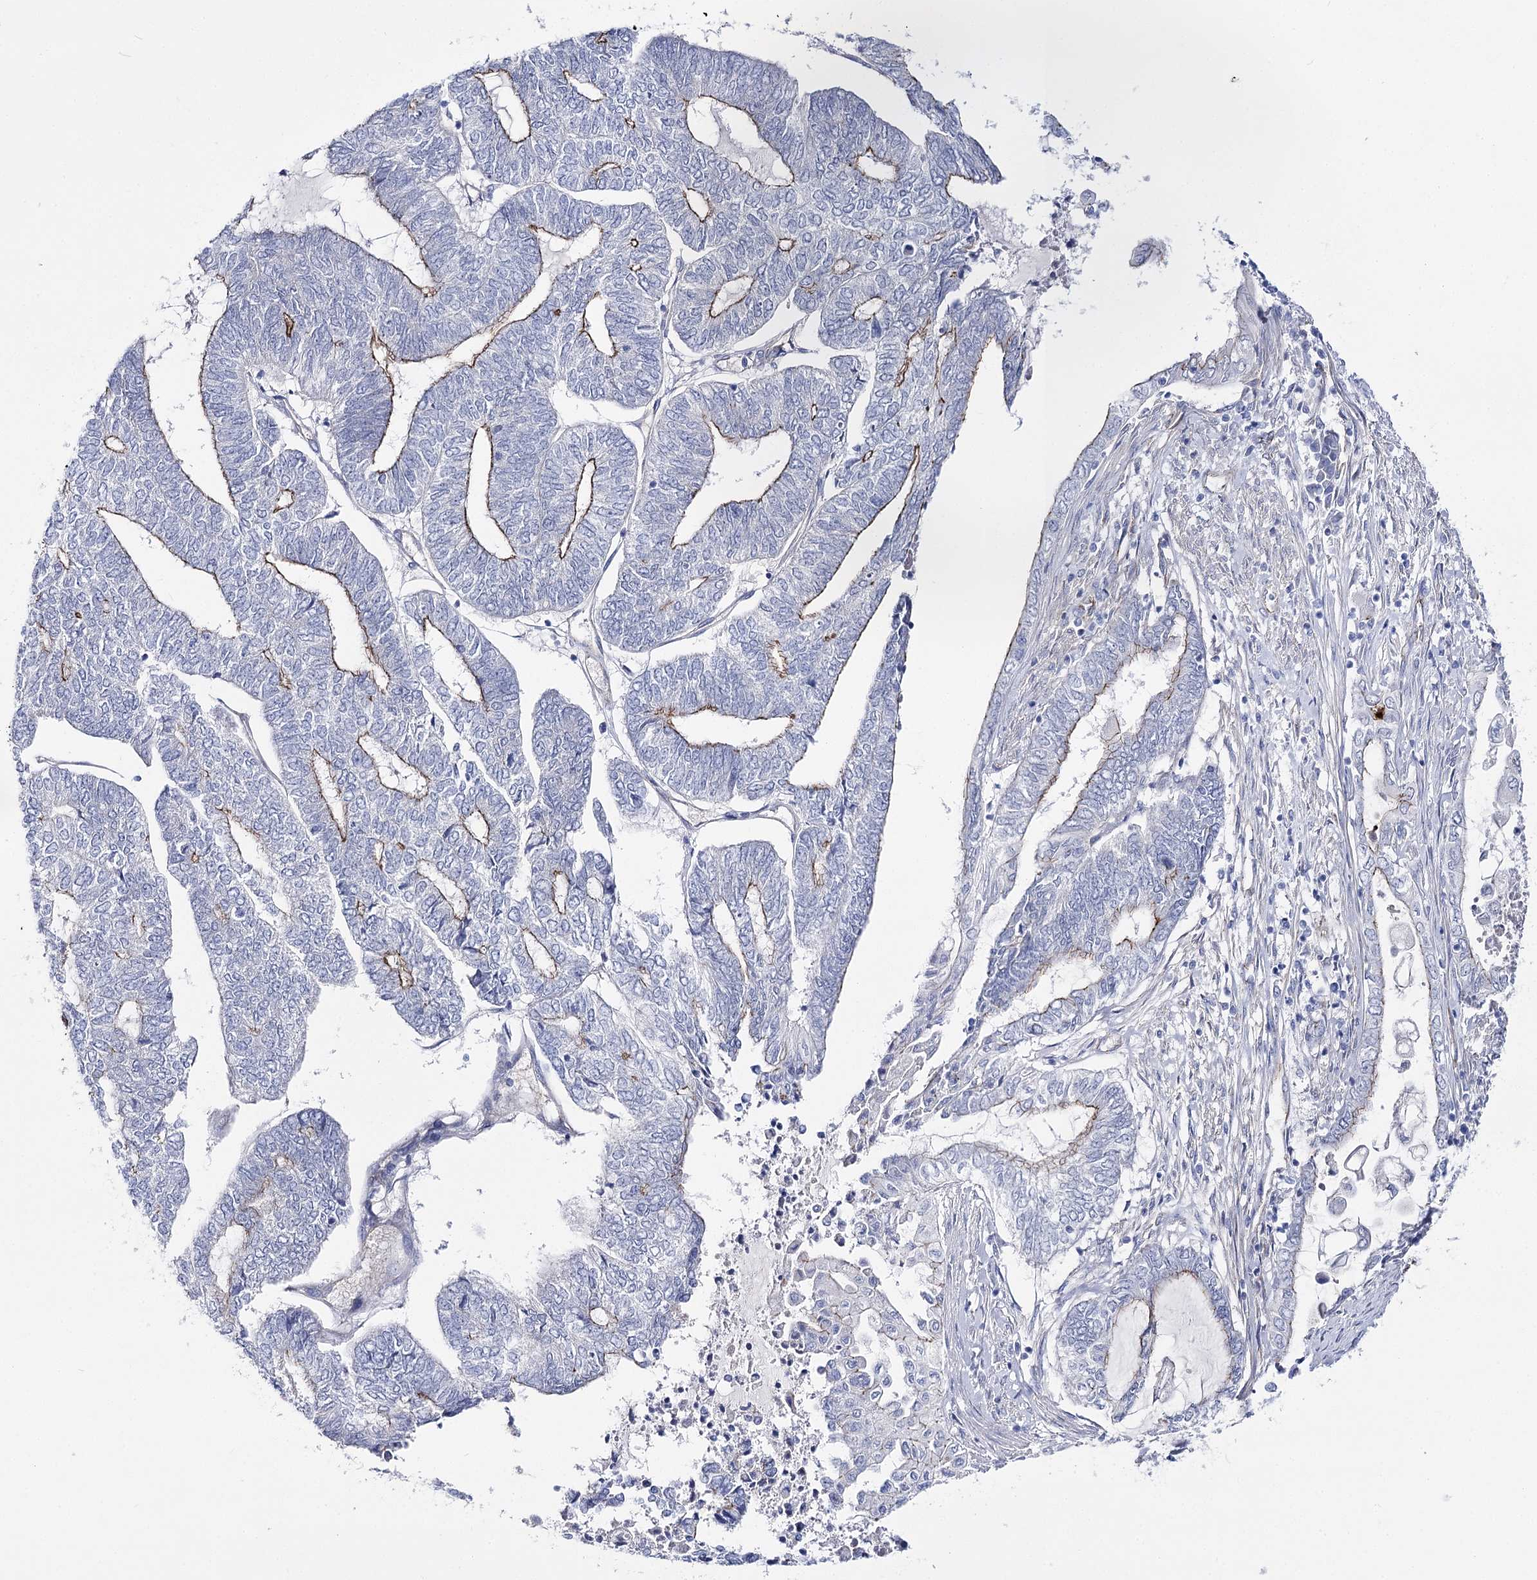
{"staining": {"intensity": "moderate", "quantity": "<25%", "location": "cytoplasmic/membranous"}, "tissue": "endometrial cancer", "cell_type": "Tumor cells", "image_type": "cancer", "snomed": [{"axis": "morphology", "description": "Adenocarcinoma, NOS"}, {"axis": "topography", "description": "Uterus"}, {"axis": "topography", "description": "Endometrium"}], "caption": "Endometrial adenocarcinoma tissue displays moderate cytoplasmic/membranous staining in approximately <25% of tumor cells, visualized by immunohistochemistry. (brown staining indicates protein expression, while blue staining denotes nuclei).", "gene": "NRAP", "patient": {"sex": "female", "age": 70}}